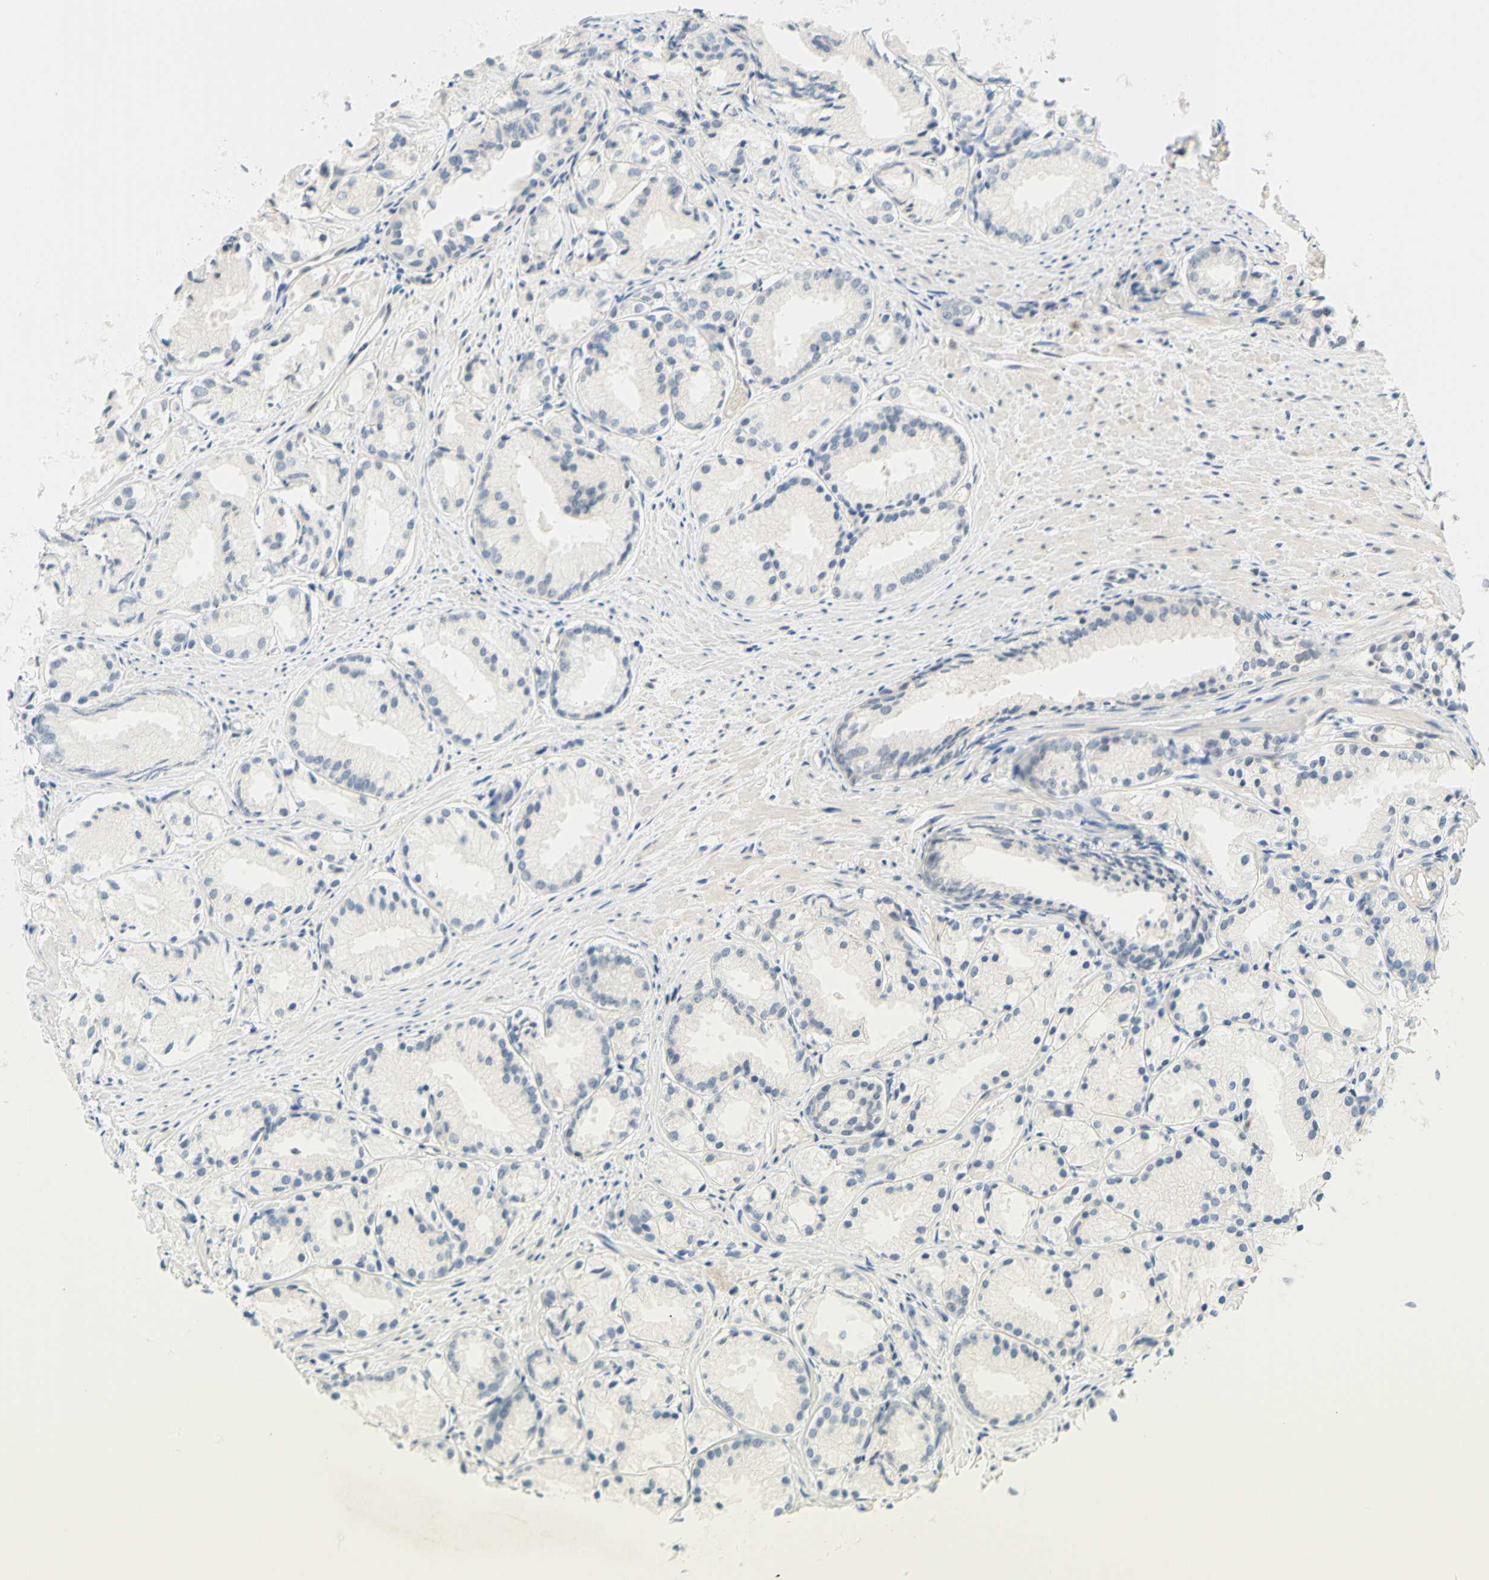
{"staining": {"intensity": "negative", "quantity": "none", "location": "none"}, "tissue": "prostate cancer", "cell_type": "Tumor cells", "image_type": "cancer", "snomed": [{"axis": "morphology", "description": "Adenocarcinoma, Low grade"}, {"axis": "topography", "description": "Prostate"}], "caption": "An image of human prostate adenocarcinoma (low-grade) is negative for staining in tumor cells. (DAB (3,3'-diaminobenzidine) IHC with hematoxylin counter stain).", "gene": "MAG", "patient": {"sex": "male", "age": 72}}